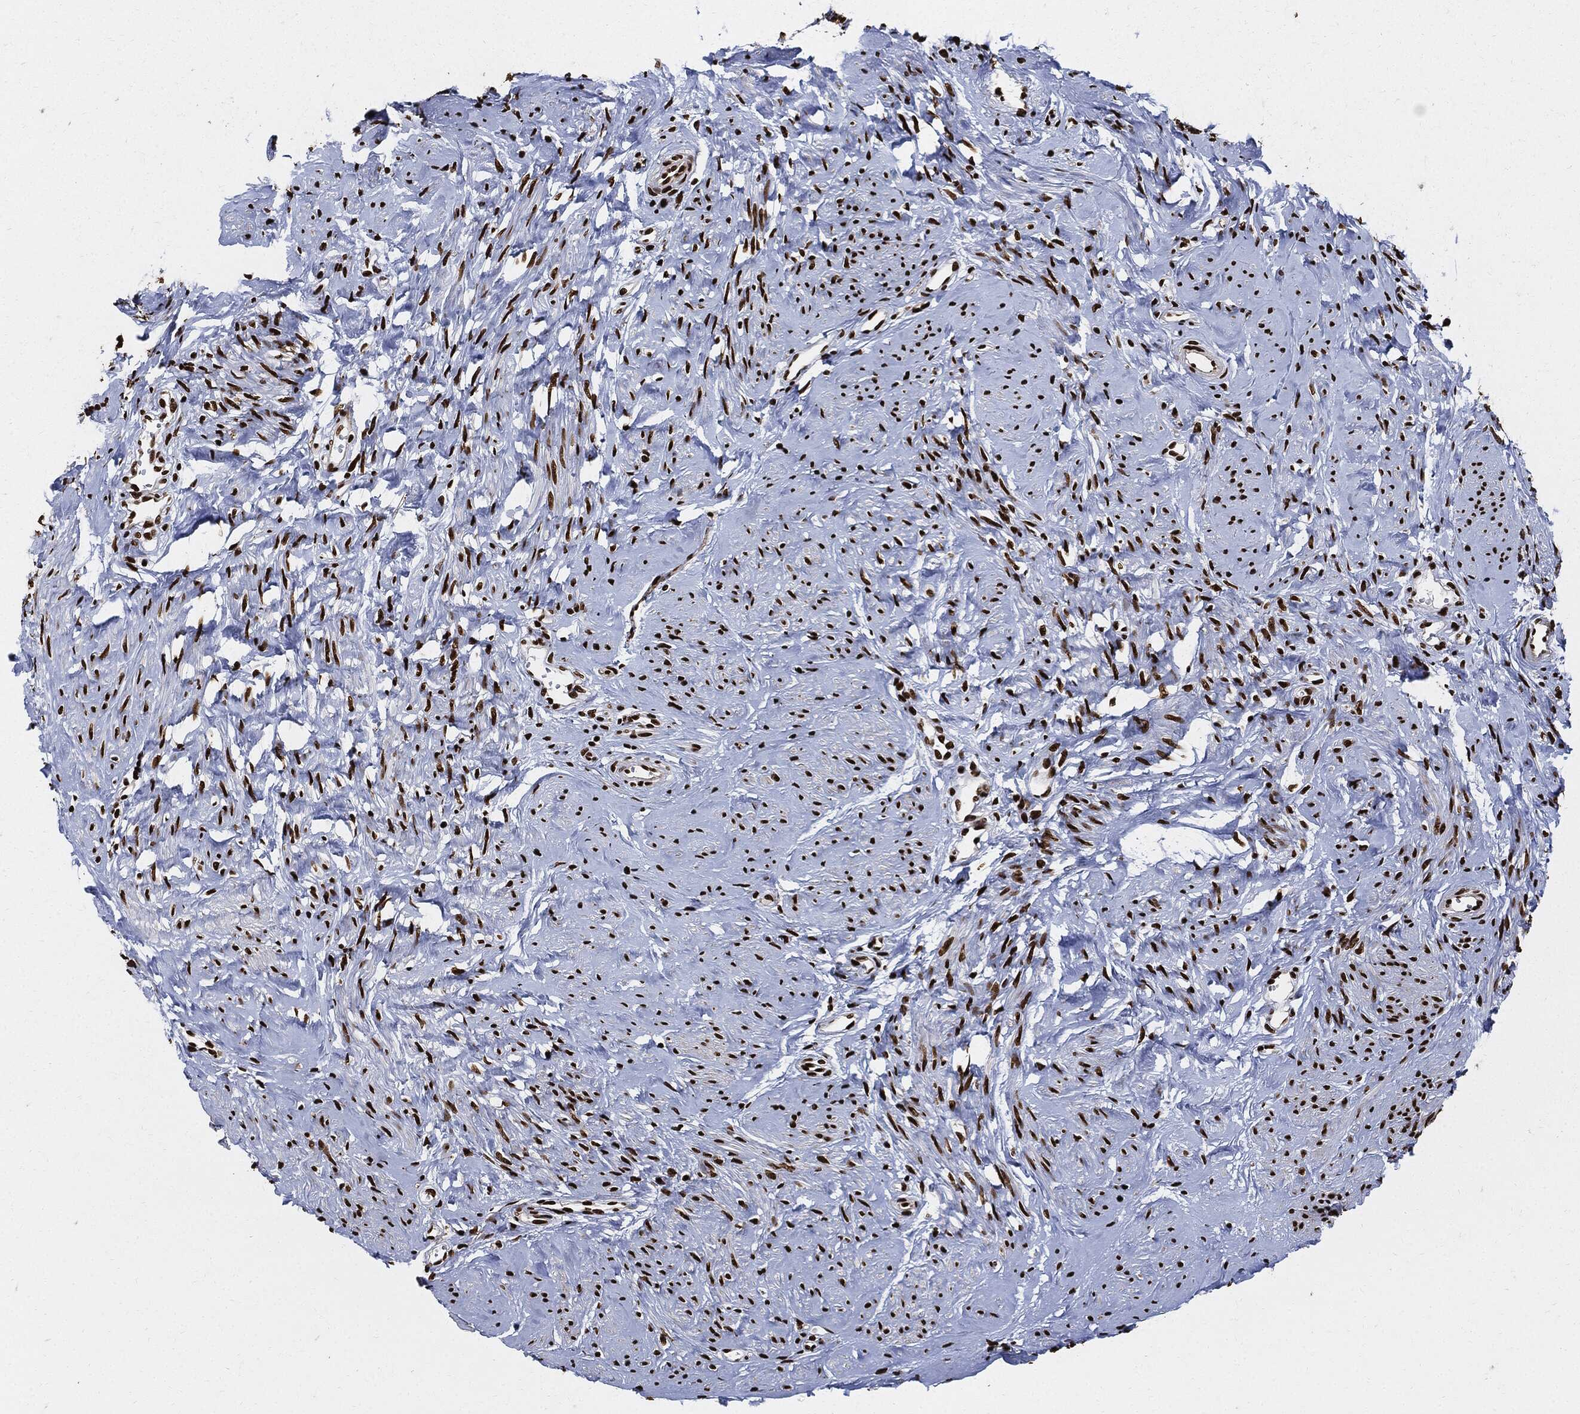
{"staining": {"intensity": "strong", "quantity": ">75%", "location": "nuclear"}, "tissue": "smooth muscle", "cell_type": "Smooth muscle cells", "image_type": "normal", "snomed": [{"axis": "morphology", "description": "Normal tissue, NOS"}, {"axis": "topography", "description": "Smooth muscle"}], "caption": "Immunohistochemical staining of normal human smooth muscle demonstrates high levels of strong nuclear positivity in about >75% of smooth muscle cells.", "gene": "RECQL", "patient": {"sex": "female", "age": 48}}